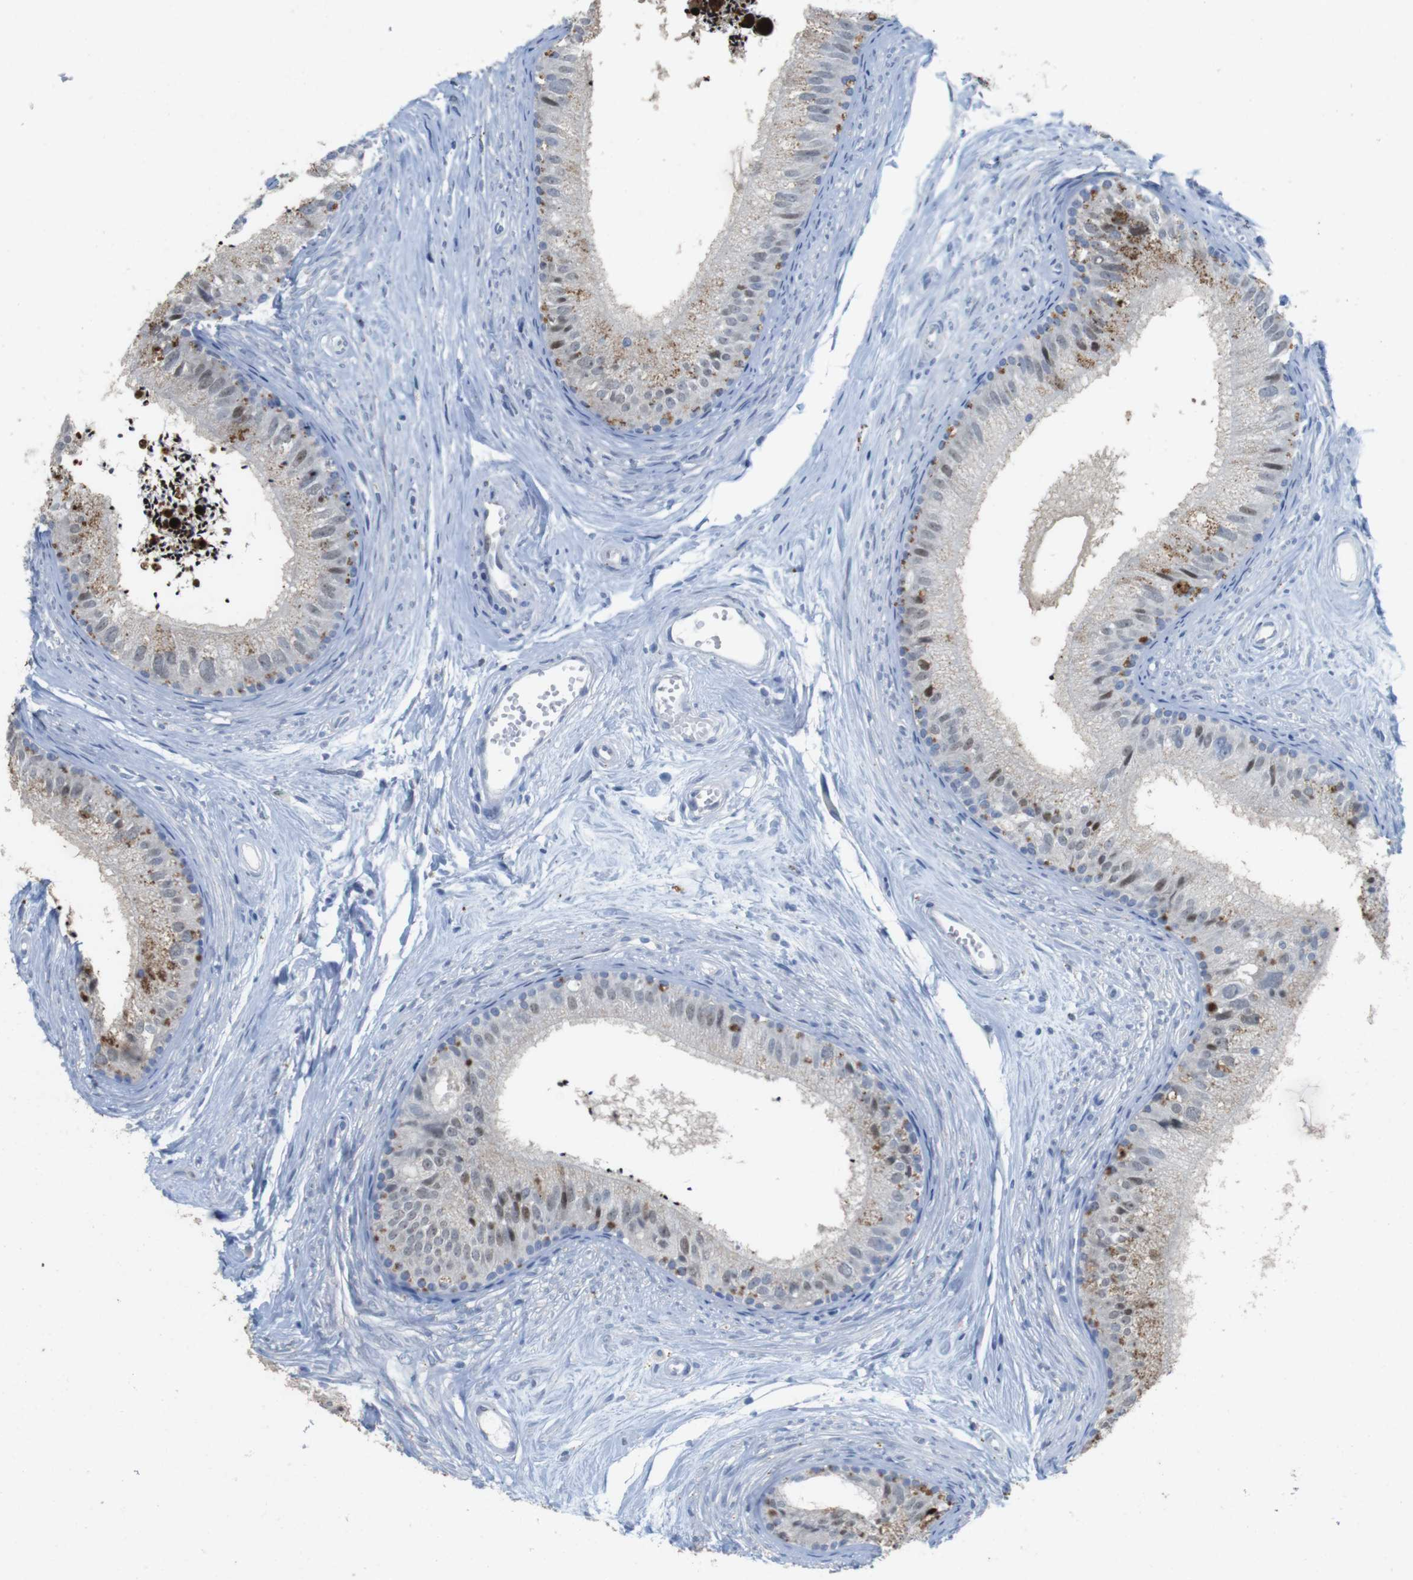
{"staining": {"intensity": "moderate", "quantity": "<25%", "location": "cytoplasmic/membranous"}, "tissue": "epididymis", "cell_type": "Glandular cells", "image_type": "normal", "snomed": [{"axis": "morphology", "description": "Normal tissue, NOS"}, {"axis": "topography", "description": "Epididymis"}], "caption": "Brown immunohistochemical staining in unremarkable epididymis reveals moderate cytoplasmic/membranous staining in about <25% of glandular cells. The protein of interest is stained brown, and the nuclei are stained in blue (DAB IHC with brightfield microscopy, high magnification).", "gene": "KPNA2", "patient": {"sex": "male", "age": 56}}